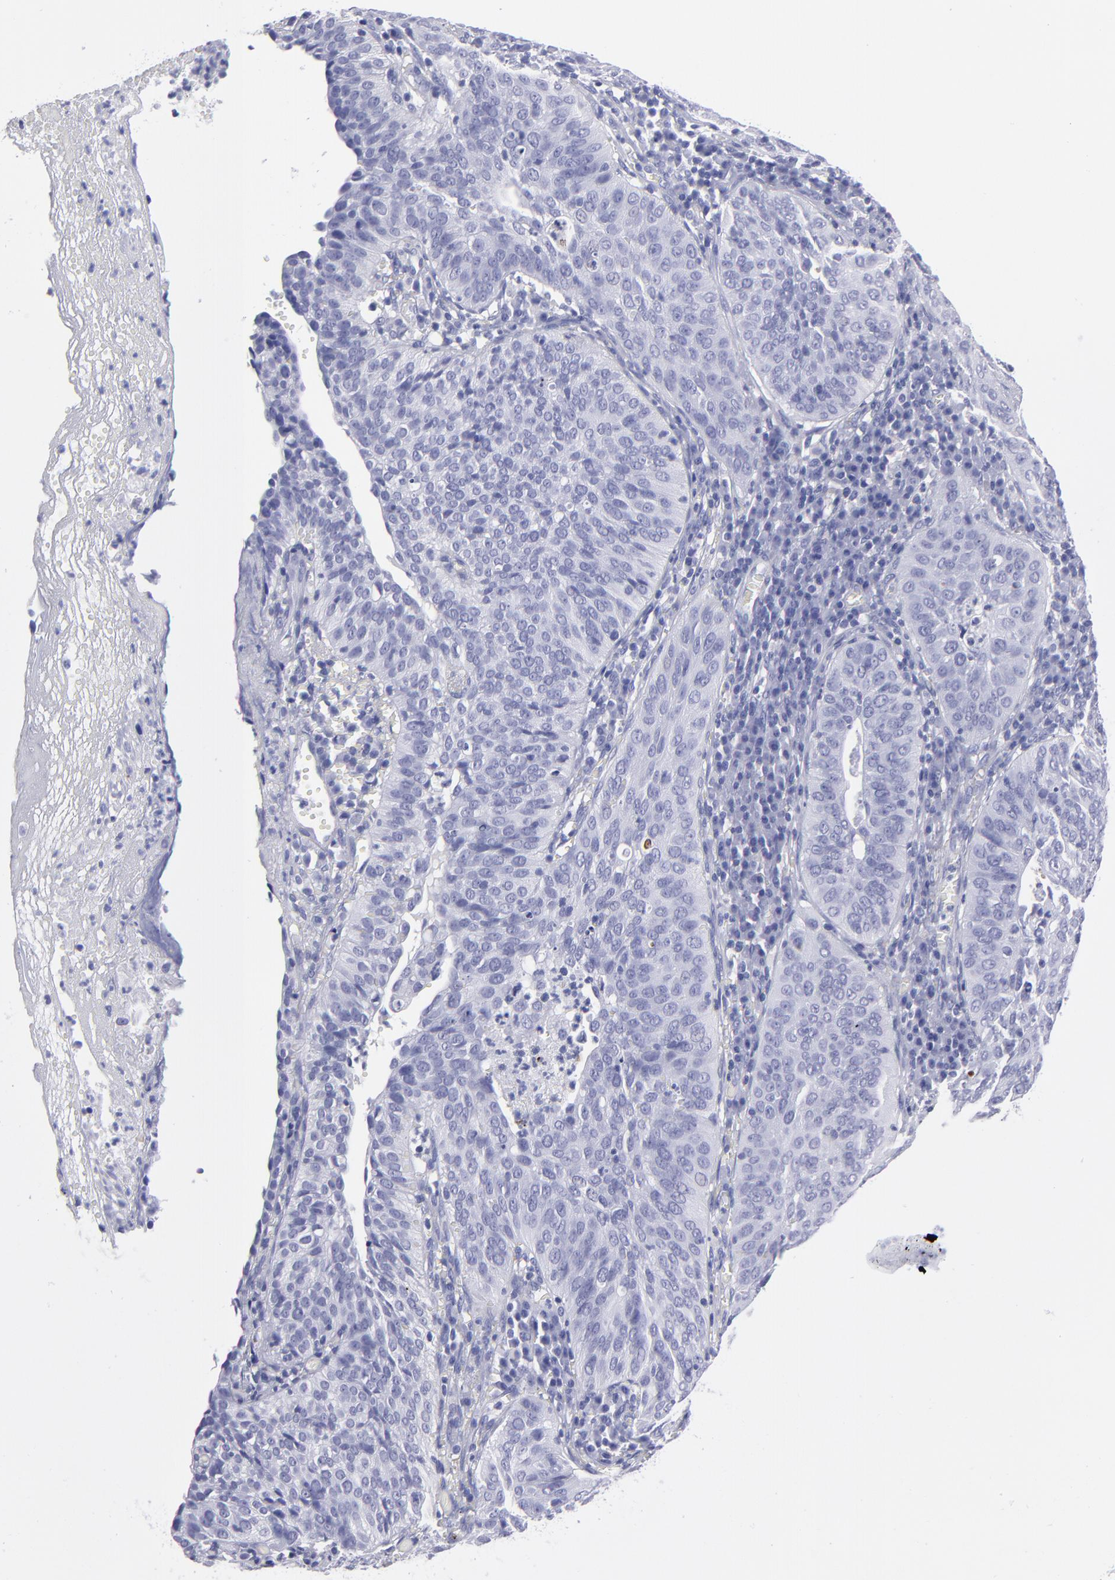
{"staining": {"intensity": "negative", "quantity": "none", "location": "none"}, "tissue": "cervical cancer", "cell_type": "Tumor cells", "image_type": "cancer", "snomed": [{"axis": "morphology", "description": "Squamous cell carcinoma, NOS"}, {"axis": "topography", "description": "Cervix"}], "caption": "A high-resolution histopathology image shows immunohistochemistry staining of cervical squamous cell carcinoma, which shows no significant positivity in tumor cells. The staining was performed using DAB (3,3'-diaminobenzidine) to visualize the protein expression in brown, while the nuclei were stained in blue with hematoxylin (Magnification: 20x).", "gene": "MB", "patient": {"sex": "female", "age": 39}}